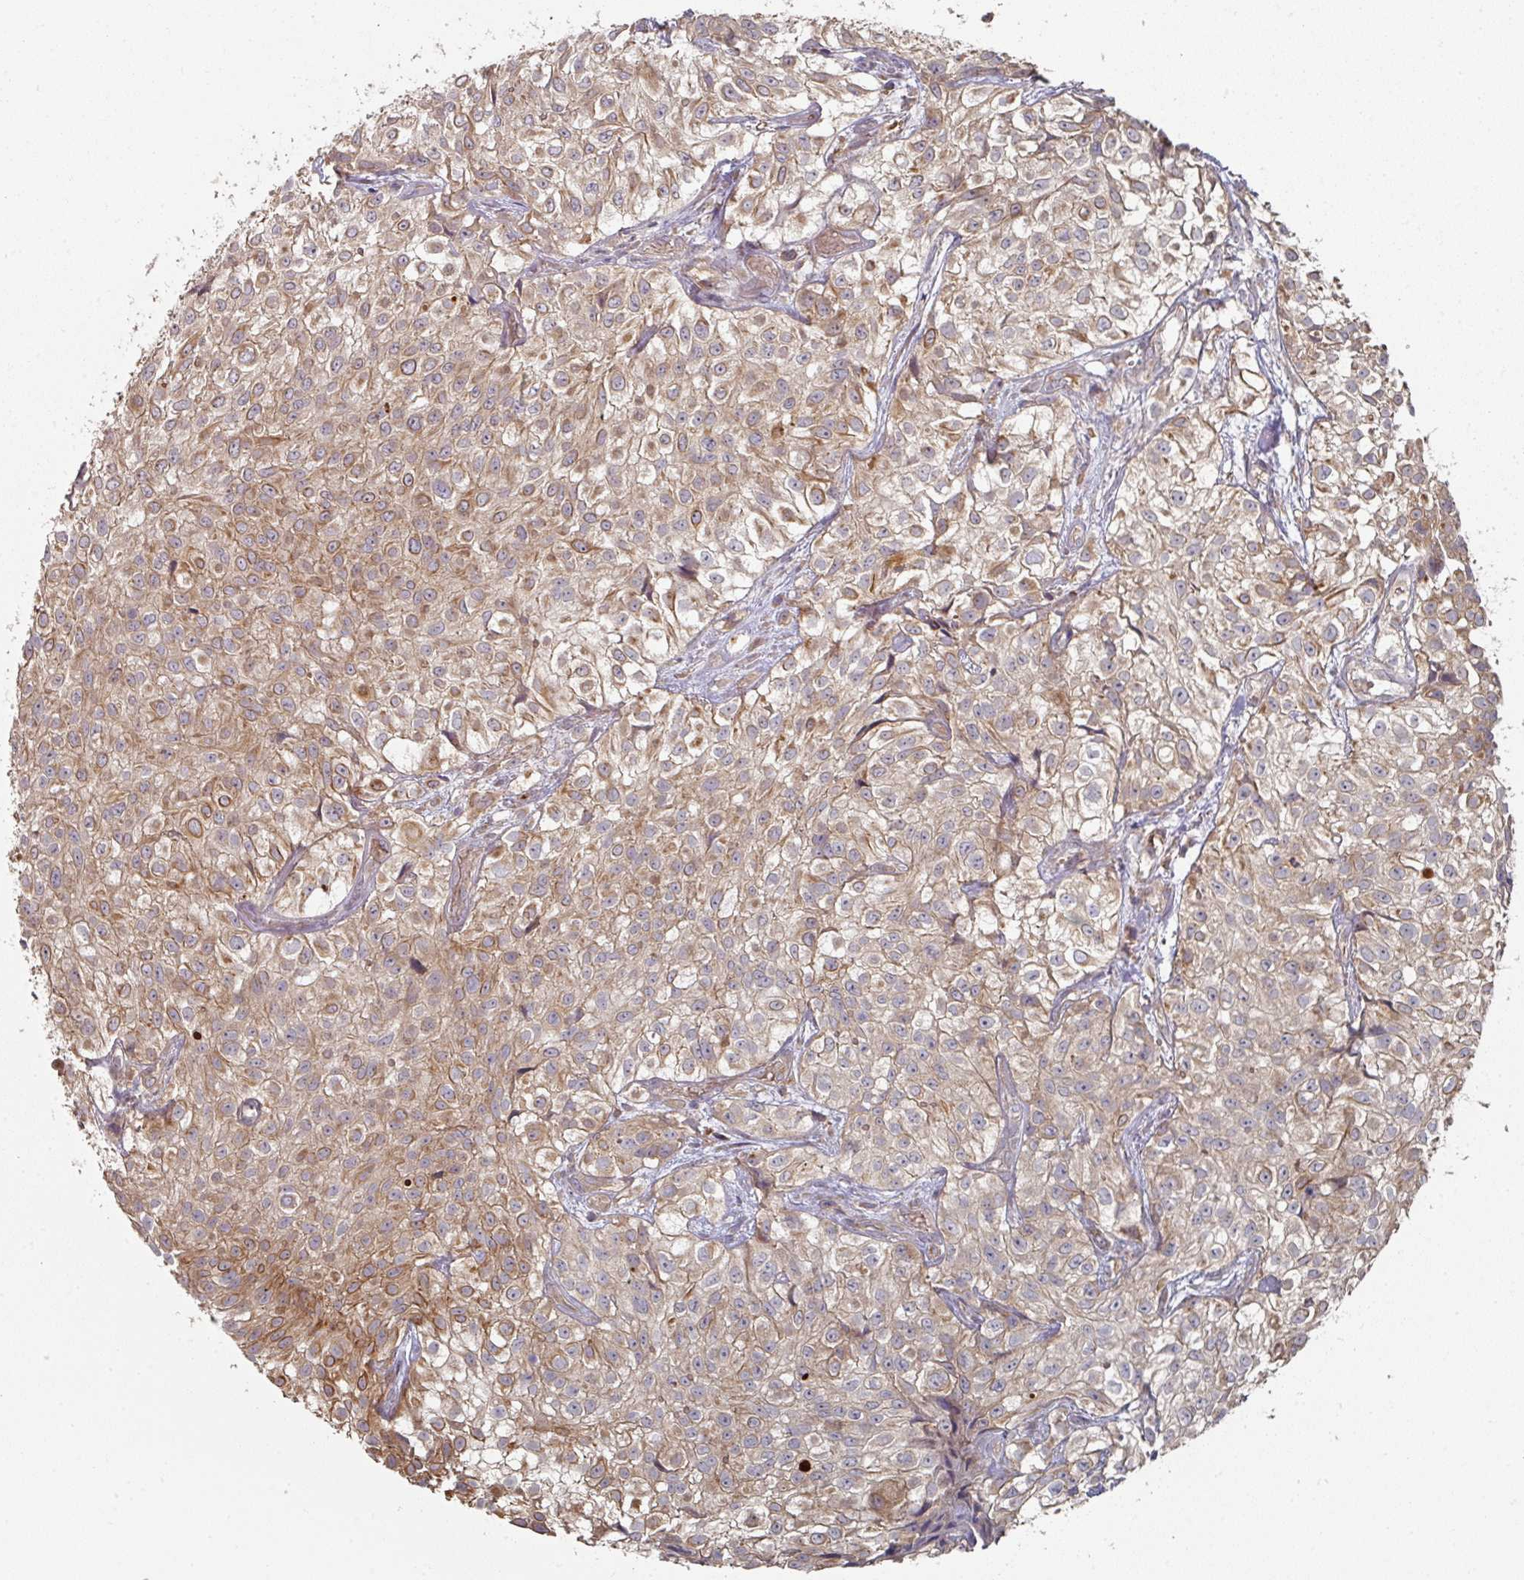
{"staining": {"intensity": "moderate", "quantity": ">75%", "location": "cytoplasmic/membranous"}, "tissue": "urothelial cancer", "cell_type": "Tumor cells", "image_type": "cancer", "snomed": [{"axis": "morphology", "description": "Urothelial carcinoma, High grade"}, {"axis": "topography", "description": "Urinary bladder"}], "caption": "A brown stain shows moderate cytoplasmic/membranous expression of a protein in urothelial cancer tumor cells. Nuclei are stained in blue.", "gene": "DNAJC7", "patient": {"sex": "male", "age": 56}}